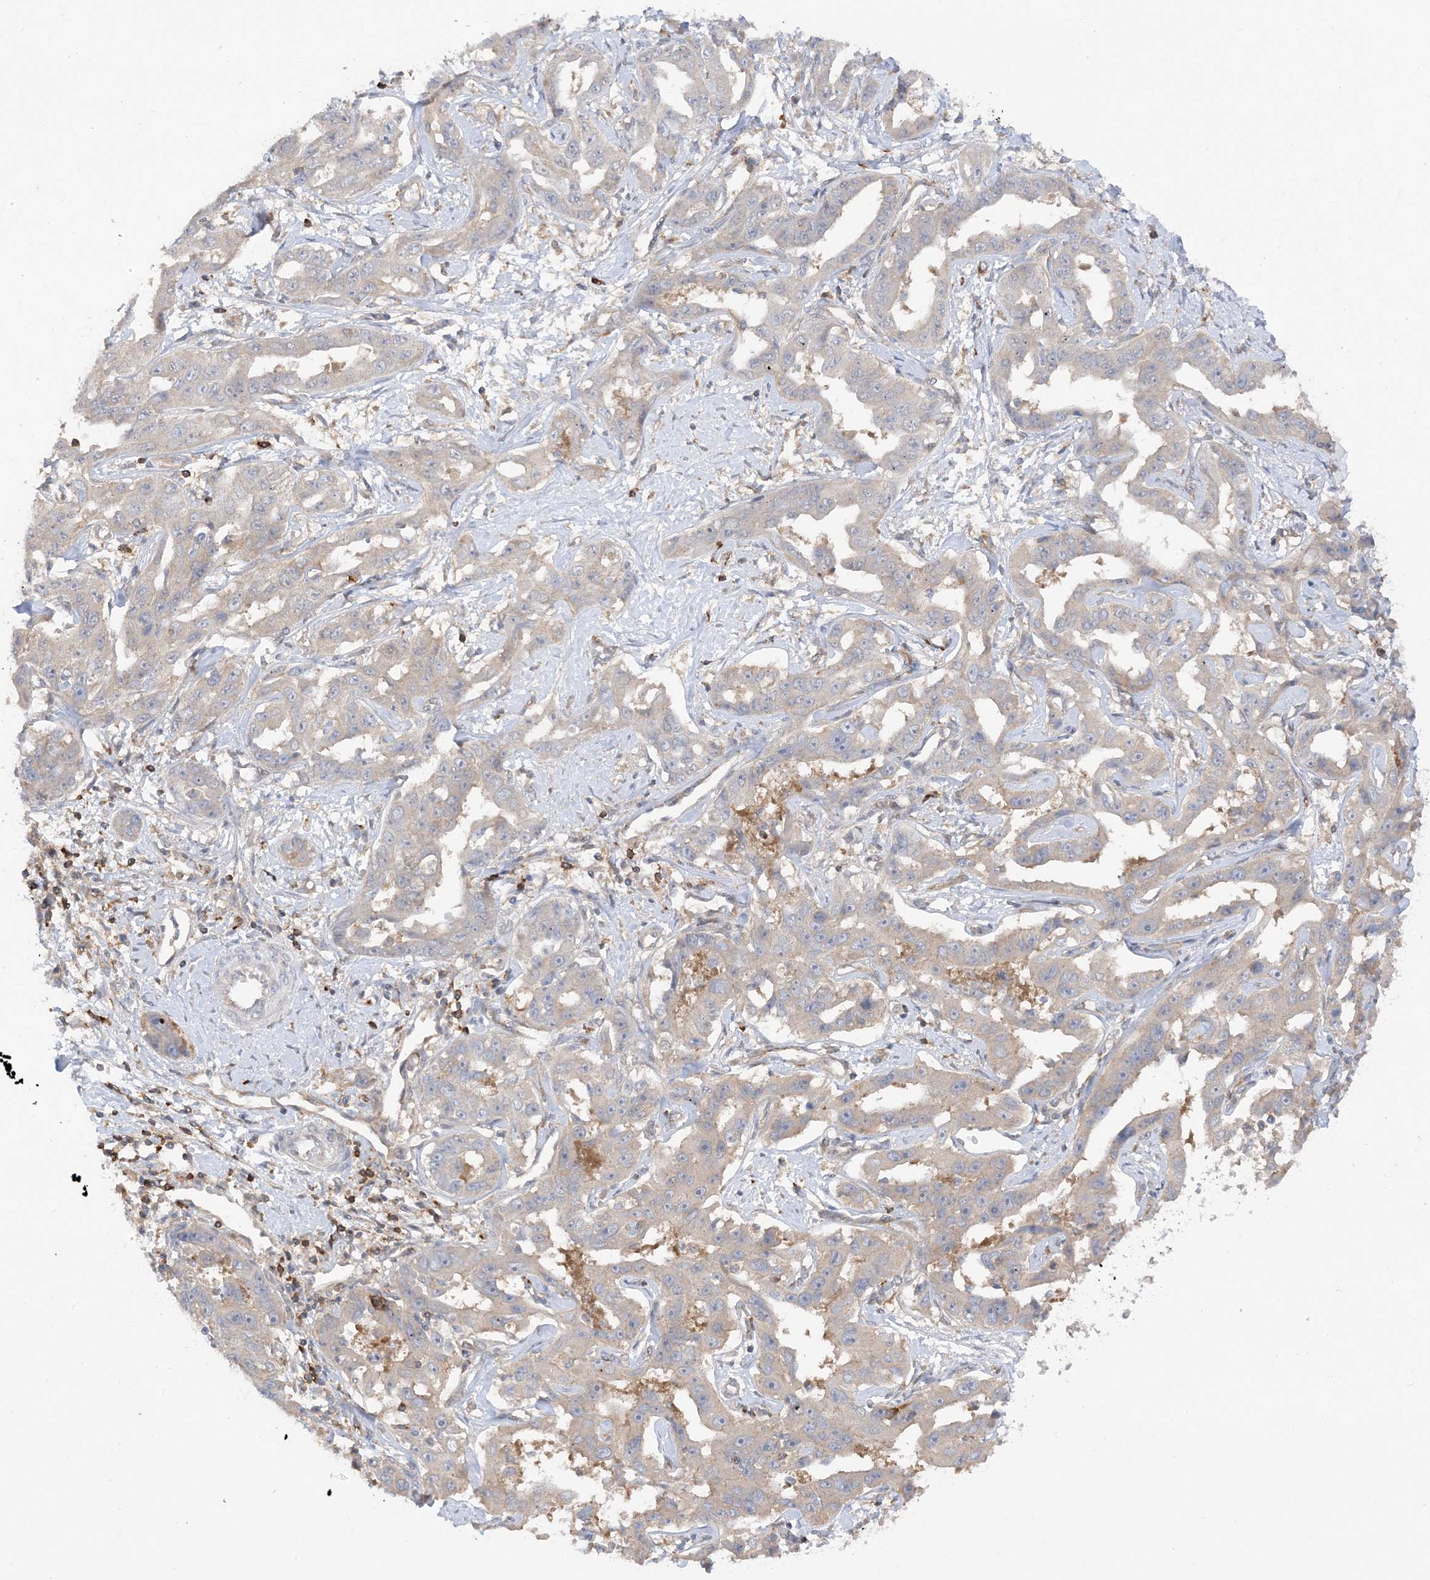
{"staining": {"intensity": "negative", "quantity": "none", "location": "none"}, "tissue": "liver cancer", "cell_type": "Tumor cells", "image_type": "cancer", "snomed": [{"axis": "morphology", "description": "Cholangiocarcinoma"}, {"axis": "topography", "description": "Liver"}], "caption": "Tumor cells are negative for protein expression in human liver cancer (cholangiocarcinoma).", "gene": "PHACTR2", "patient": {"sex": "male", "age": 59}}